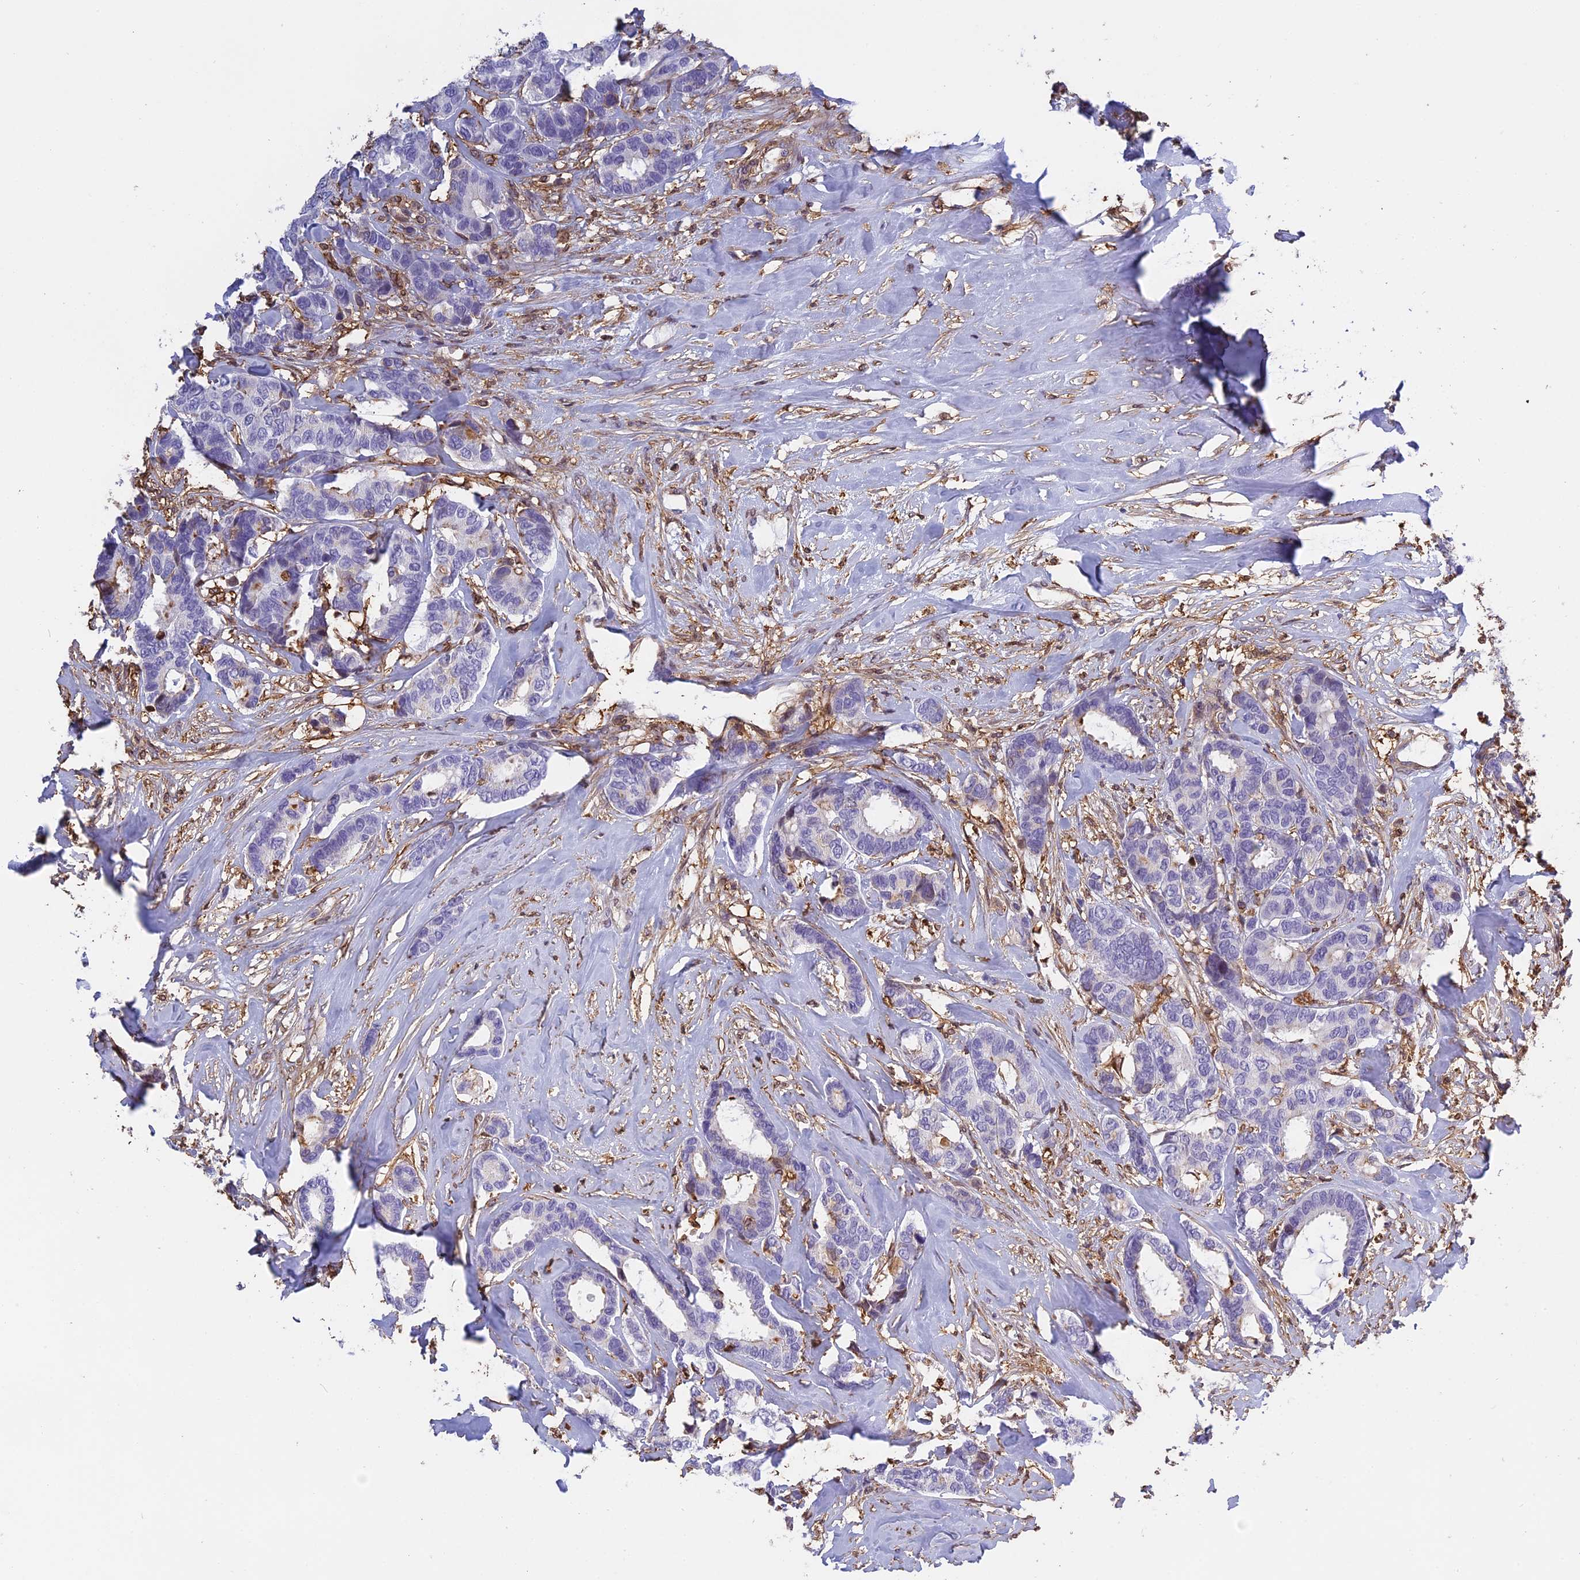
{"staining": {"intensity": "negative", "quantity": "none", "location": "none"}, "tissue": "breast cancer", "cell_type": "Tumor cells", "image_type": "cancer", "snomed": [{"axis": "morphology", "description": "Duct carcinoma"}, {"axis": "topography", "description": "Breast"}], "caption": "This is an IHC photomicrograph of human breast cancer (invasive ductal carcinoma). There is no staining in tumor cells.", "gene": "TMEM255B", "patient": {"sex": "female", "age": 87}}